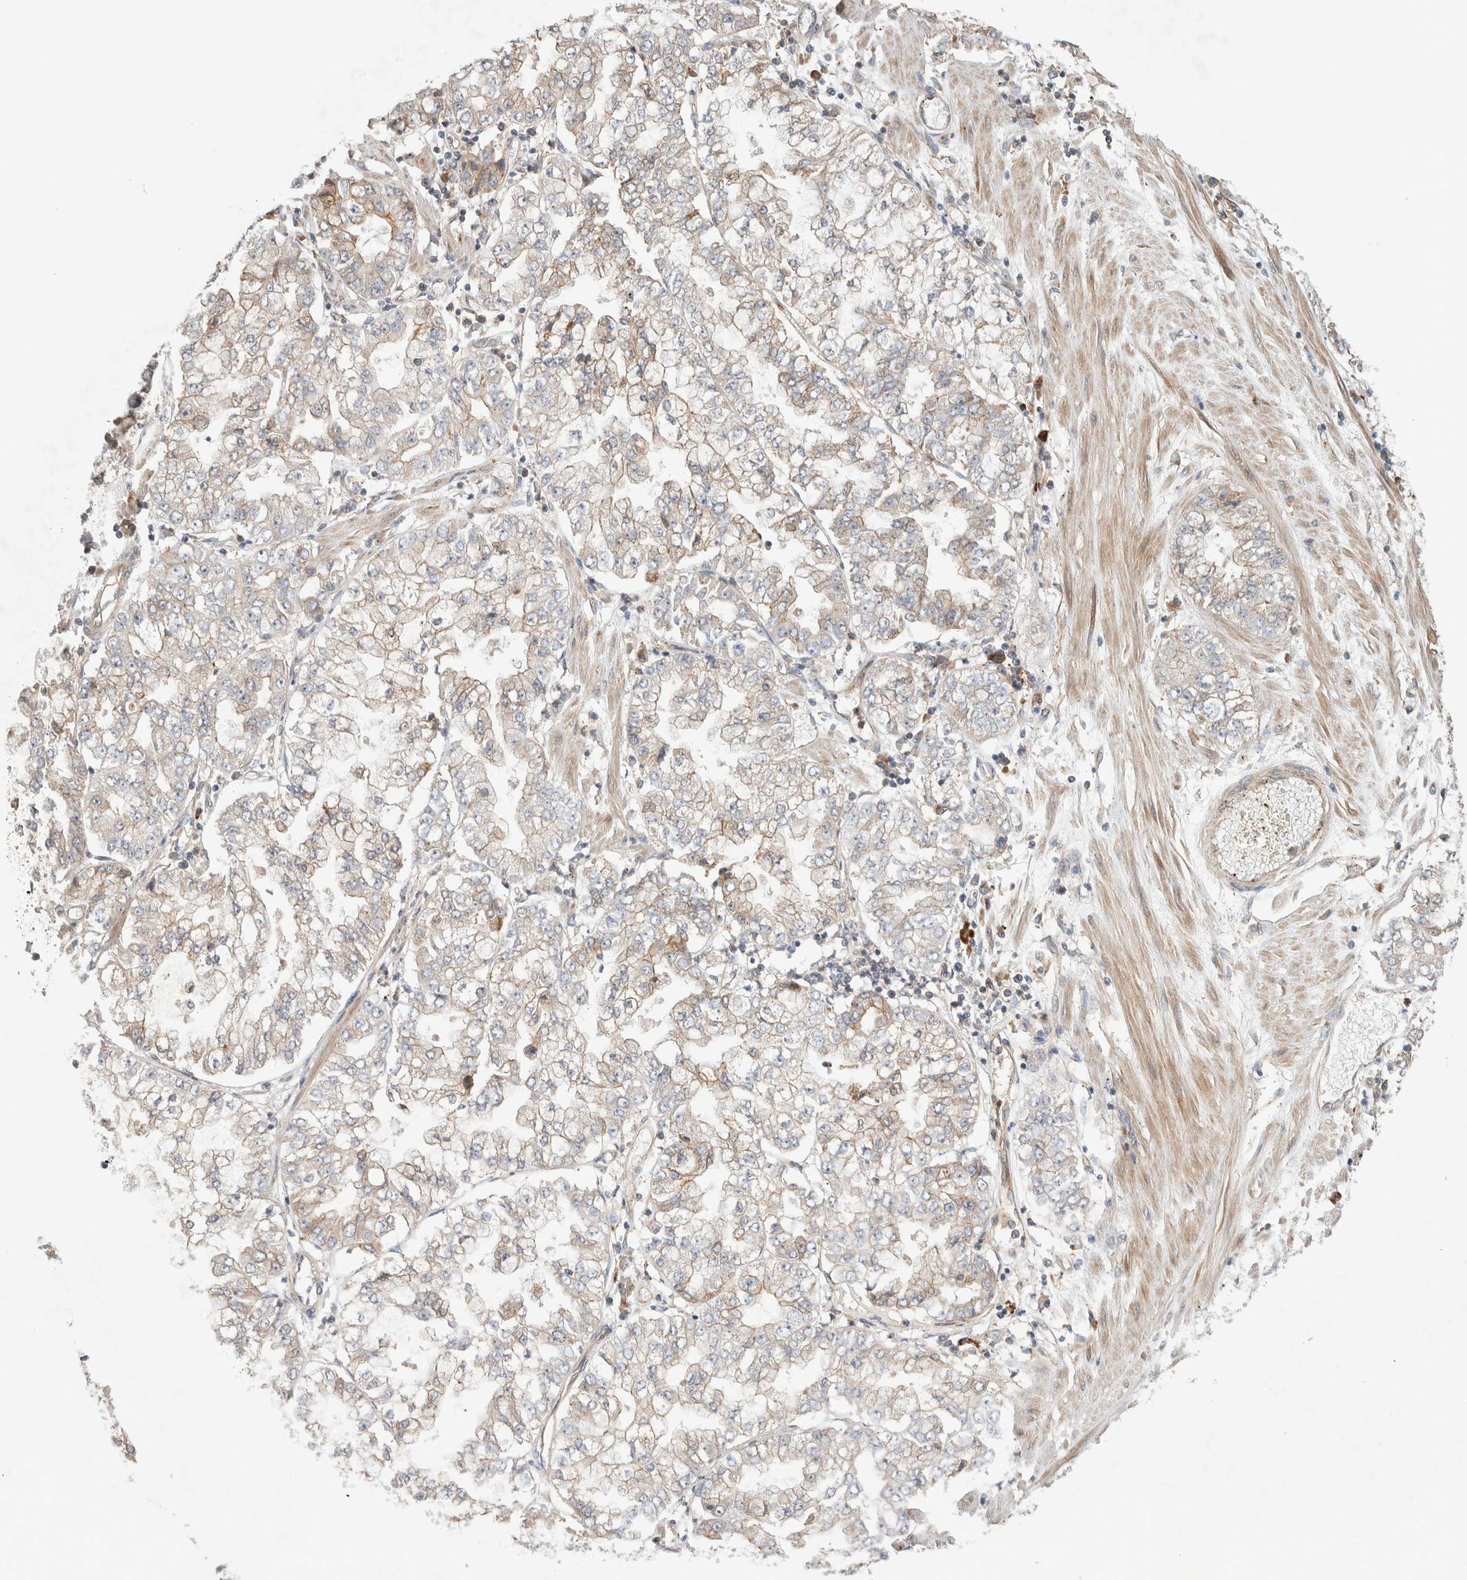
{"staining": {"intensity": "weak", "quantity": ">75%", "location": "cytoplasmic/membranous"}, "tissue": "stomach cancer", "cell_type": "Tumor cells", "image_type": "cancer", "snomed": [{"axis": "morphology", "description": "Adenocarcinoma, NOS"}, {"axis": "topography", "description": "Stomach"}], "caption": "Brown immunohistochemical staining in stomach cancer shows weak cytoplasmic/membranous positivity in approximately >75% of tumor cells.", "gene": "DEPTOR", "patient": {"sex": "male", "age": 76}}